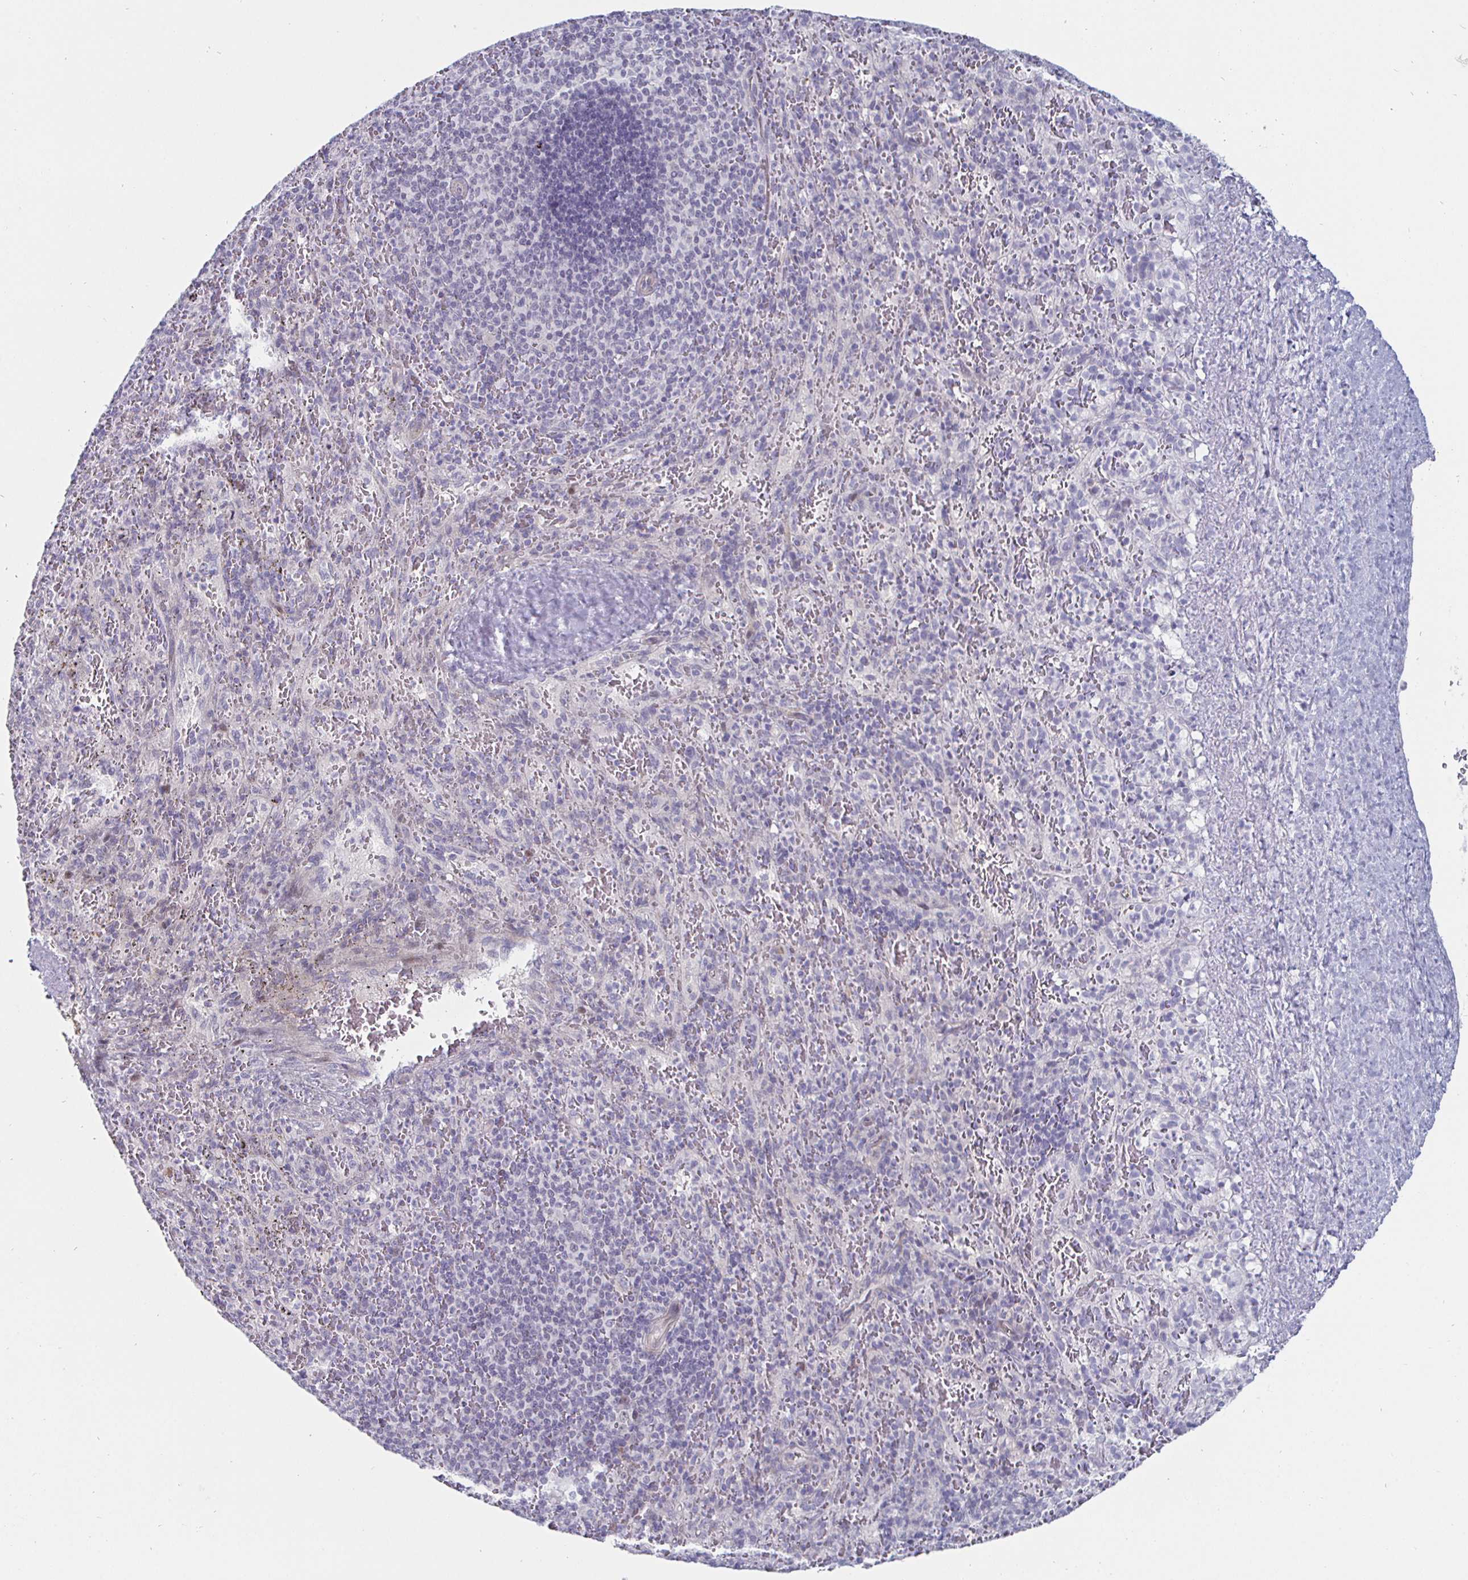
{"staining": {"intensity": "negative", "quantity": "none", "location": "none"}, "tissue": "spleen", "cell_type": "Cells in red pulp", "image_type": "normal", "snomed": [{"axis": "morphology", "description": "Normal tissue, NOS"}, {"axis": "topography", "description": "Spleen"}], "caption": "Immunohistochemistry (IHC) histopathology image of unremarkable spleen: spleen stained with DAB demonstrates no significant protein staining in cells in red pulp.", "gene": "DMRTB1", "patient": {"sex": "male", "age": 57}}